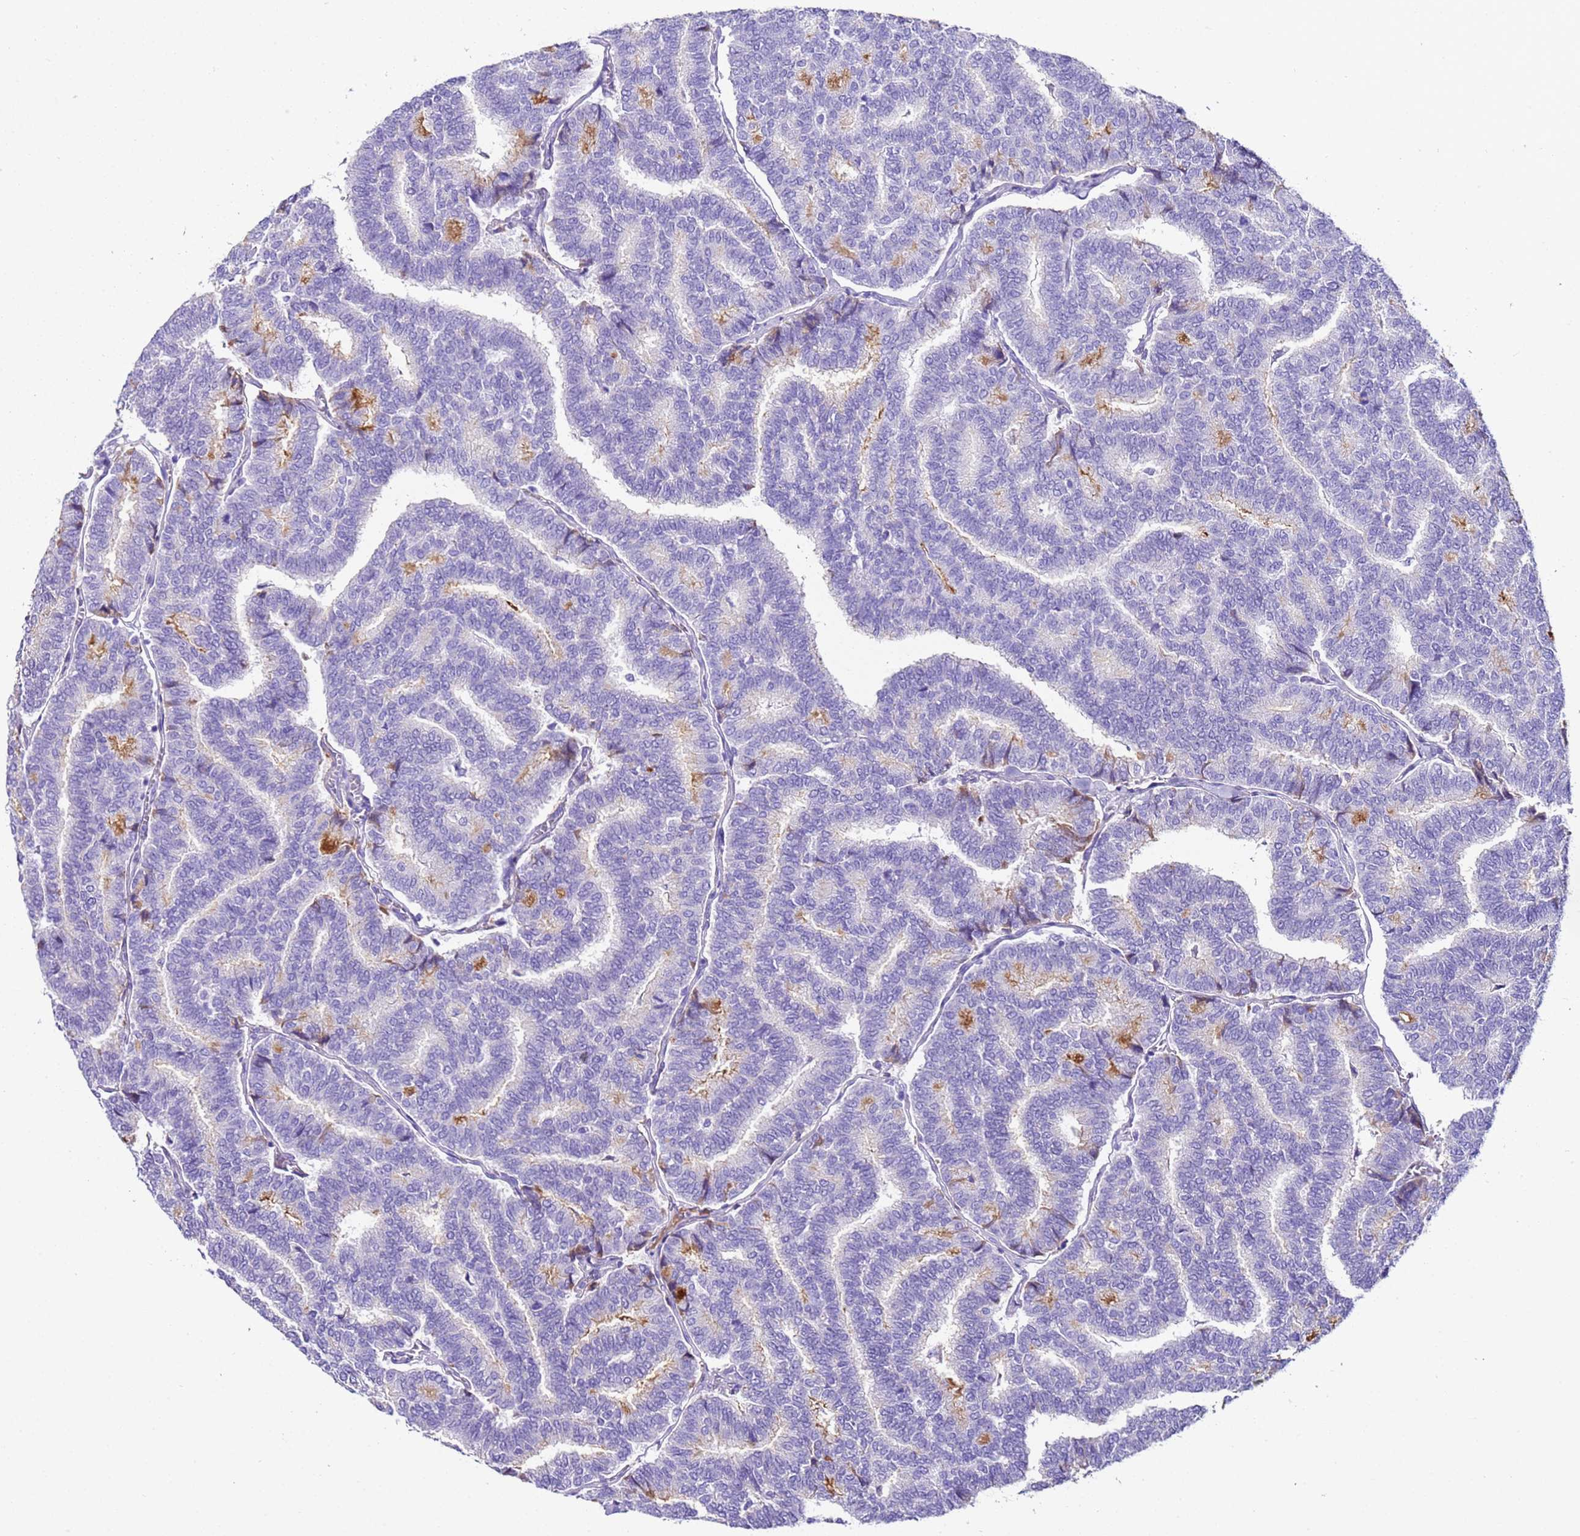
{"staining": {"intensity": "negative", "quantity": "none", "location": "none"}, "tissue": "thyroid cancer", "cell_type": "Tumor cells", "image_type": "cancer", "snomed": [{"axis": "morphology", "description": "Papillary adenocarcinoma, NOS"}, {"axis": "topography", "description": "Thyroid gland"}], "caption": "Image shows no significant protein staining in tumor cells of thyroid papillary adenocarcinoma.", "gene": "CFHR2", "patient": {"sex": "female", "age": 35}}